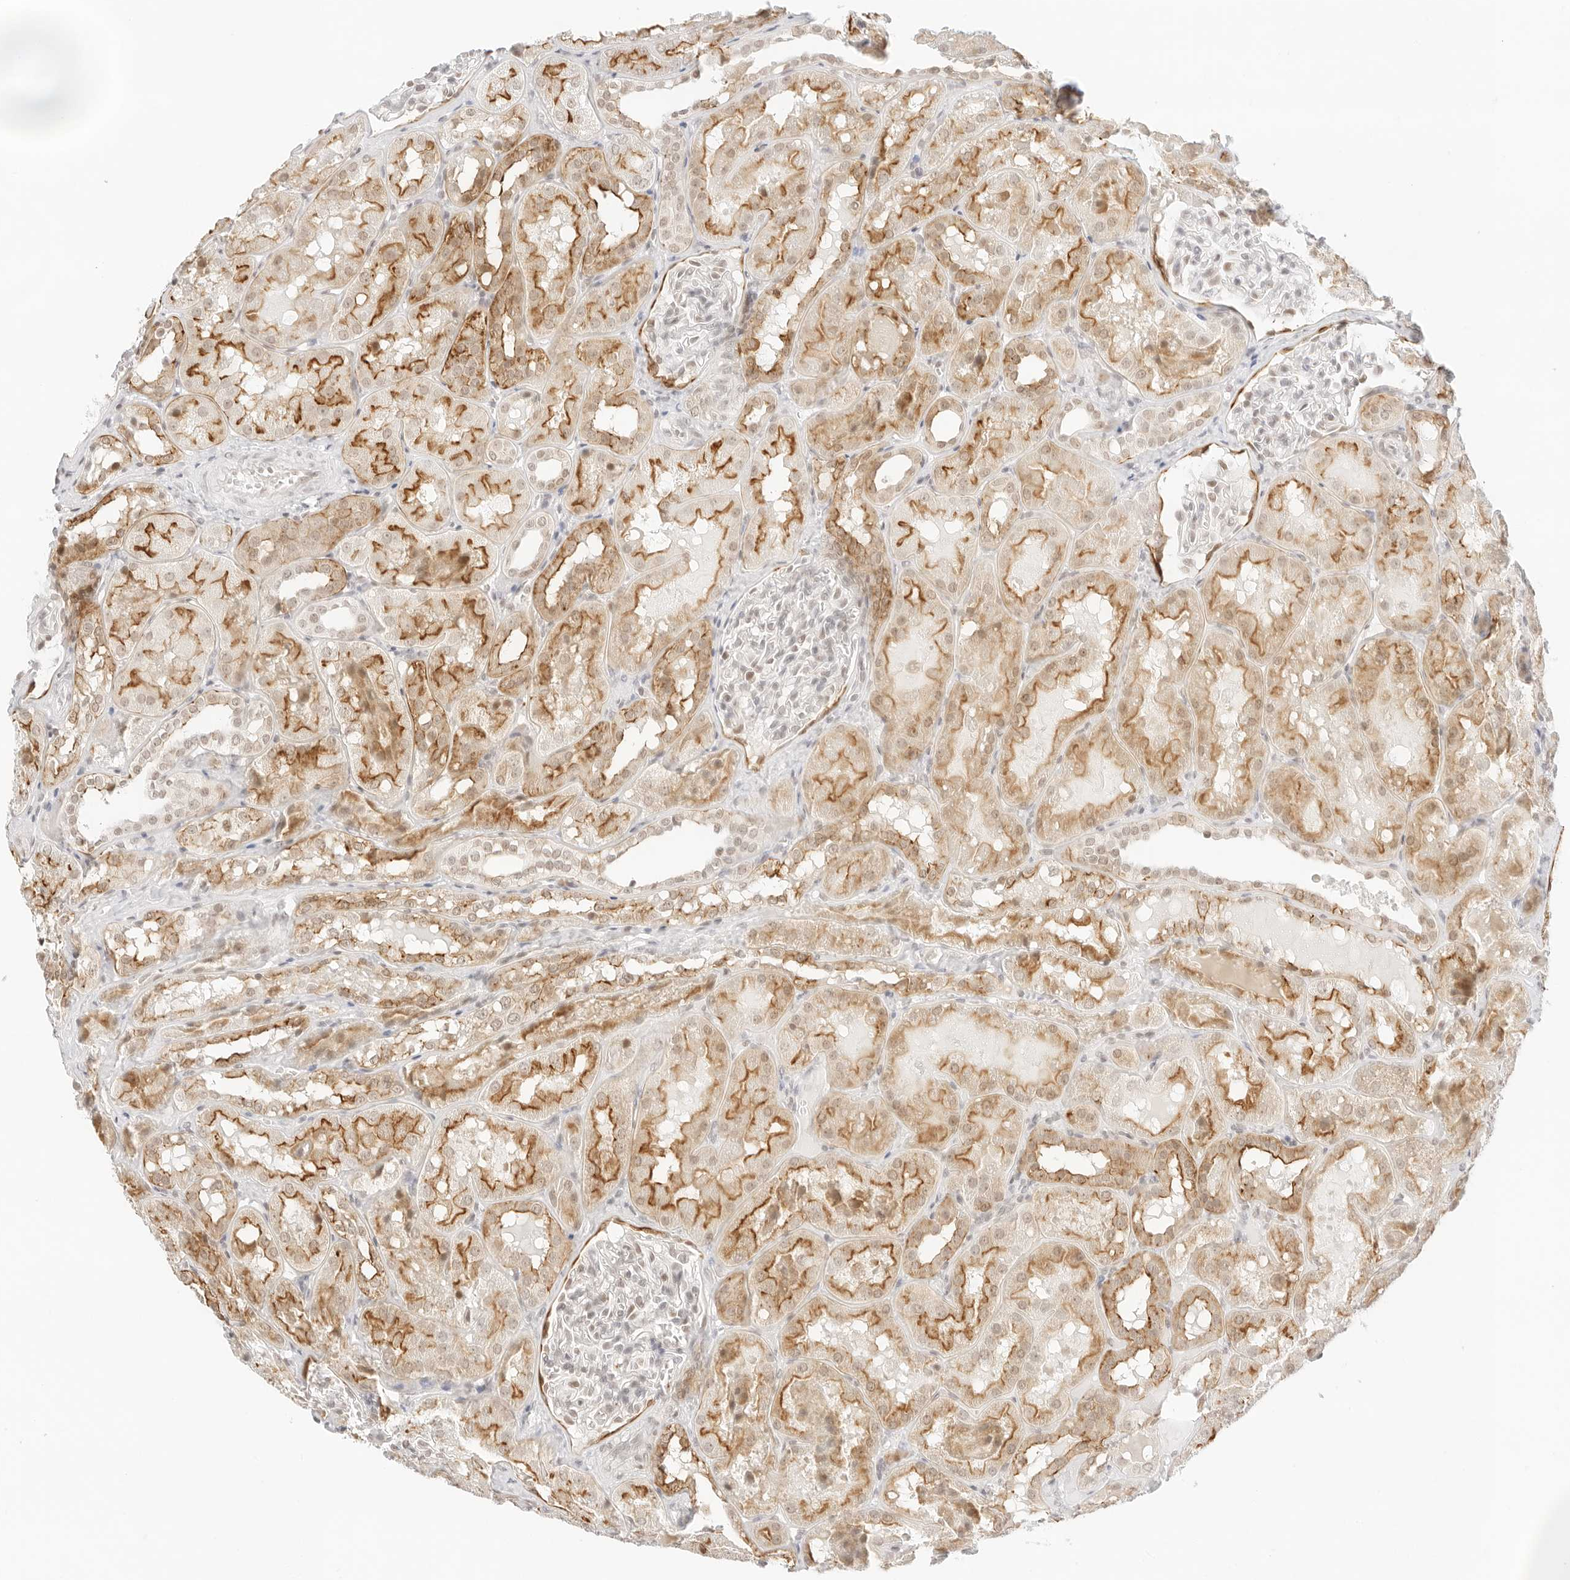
{"staining": {"intensity": "moderate", "quantity": "<25%", "location": "cytoplasmic/membranous"}, "tissue": "kidney", "cell_type": "Cells in glomeruli", "image_type": "normal", "snomed": [{"axis": "morphology", "description": "Normal tissue, NOS"}, {"axis": "topography", "description": "Kidney"}], "caption": "Cells in glomeruli show low levels of moderate cytoplasmic/membranous expression in about <25% of cells in unremarkable kidney.", "gene": "GNAS", "patient": {"sex": "male", "age": 16}}